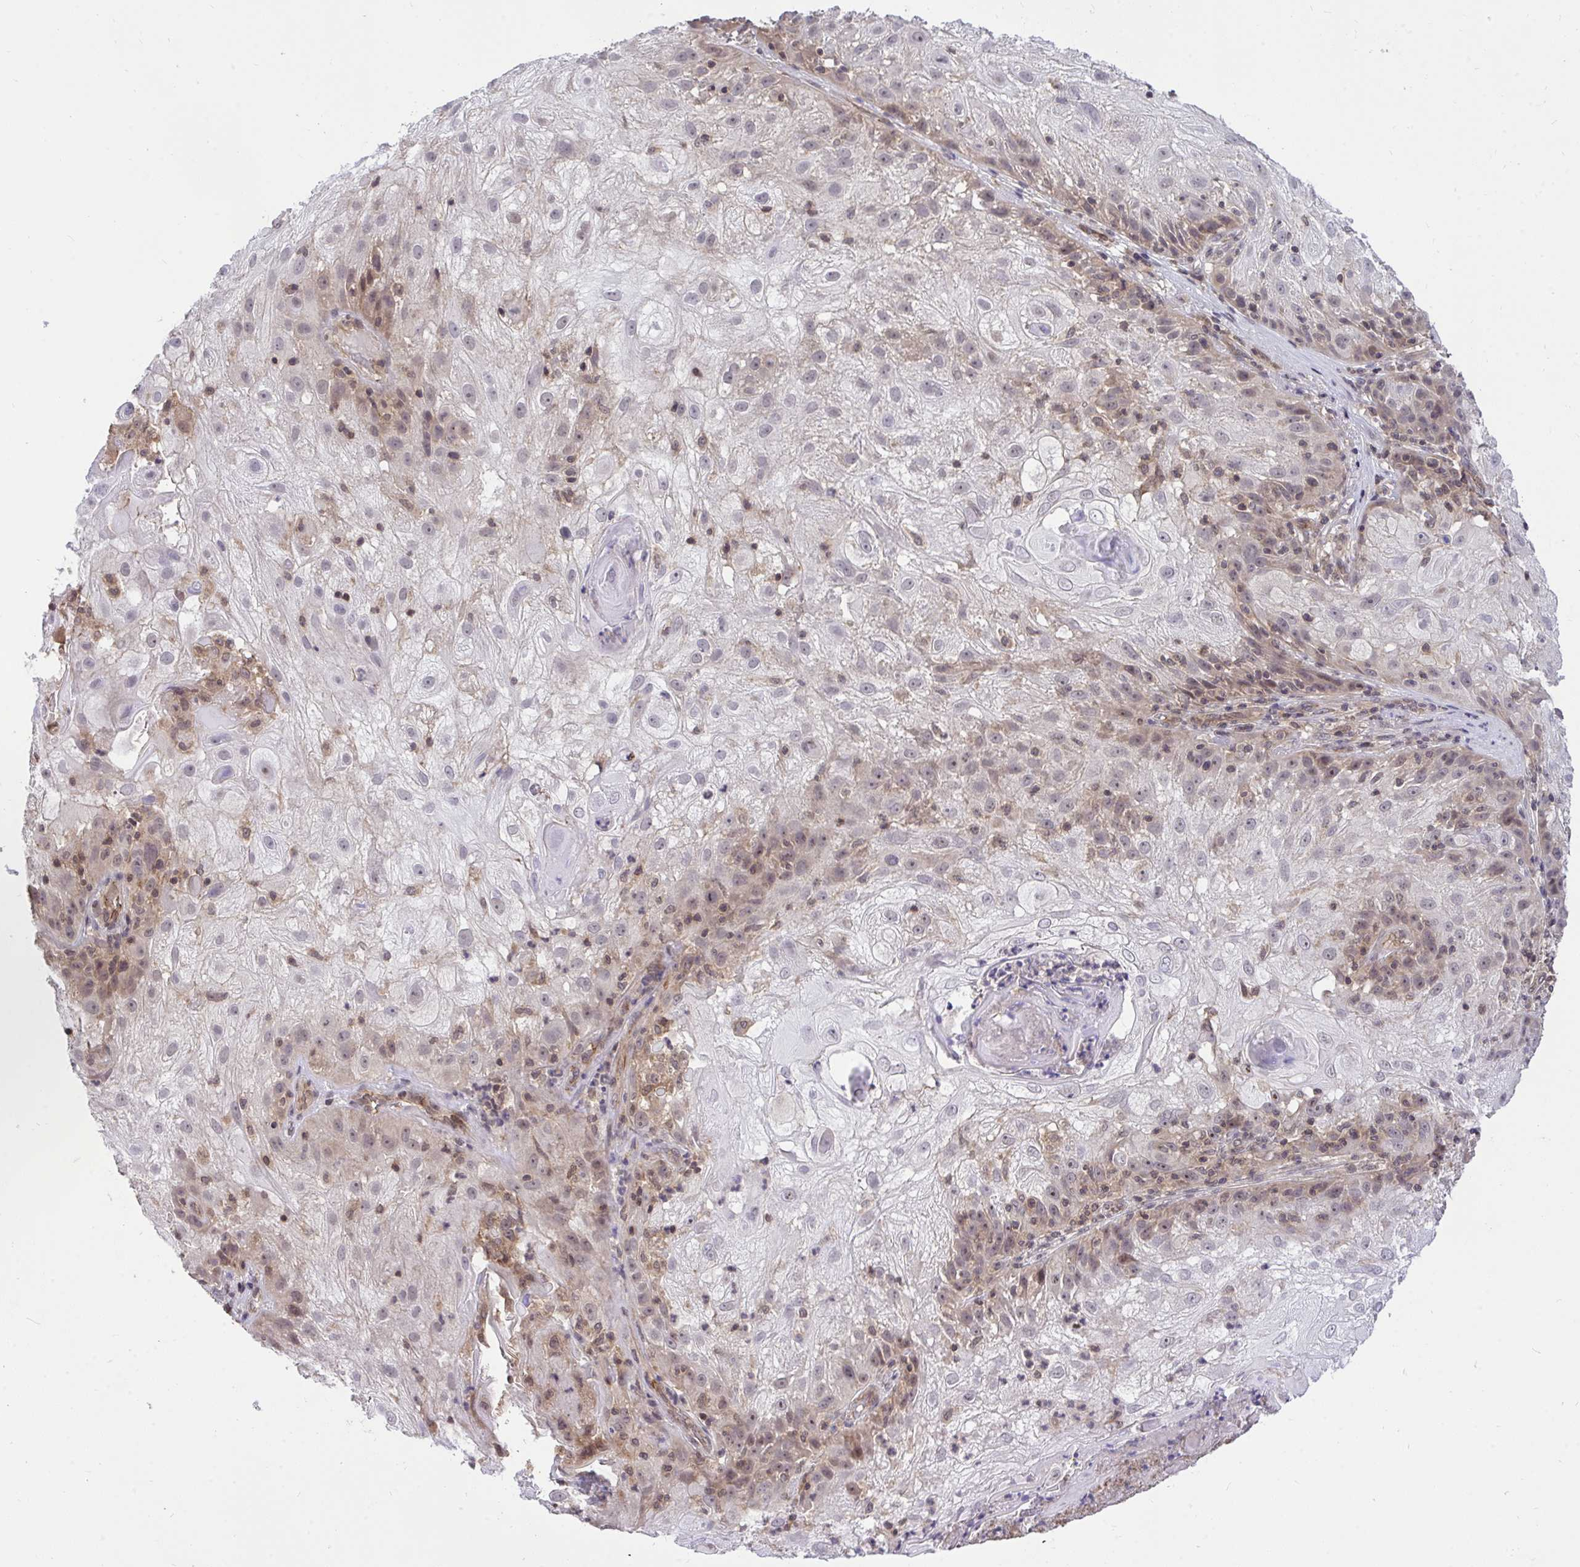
{"staining": {"intensity": "moderate", "quantity": "<25%", "location": "nuclear"}, "tissue": "skin cancer", "cell_type": "Tumor cells", "image_type": "cancer", "snomed": [{"axis": "morphology", "description": "Normal tissue, NOS"}, {"axis": "morphology", "description": "Squamous cell carcinoma, NOS"}, {"axis": "topography", "description": "Skin"}], "caption": "Brown immunohistochemical staining in skin cancer reveals moderate nuclear staining in approximately <25% of tumor cells.", "gene": "PPP1CA", "patient": {"sex": "female", "age": 83}}